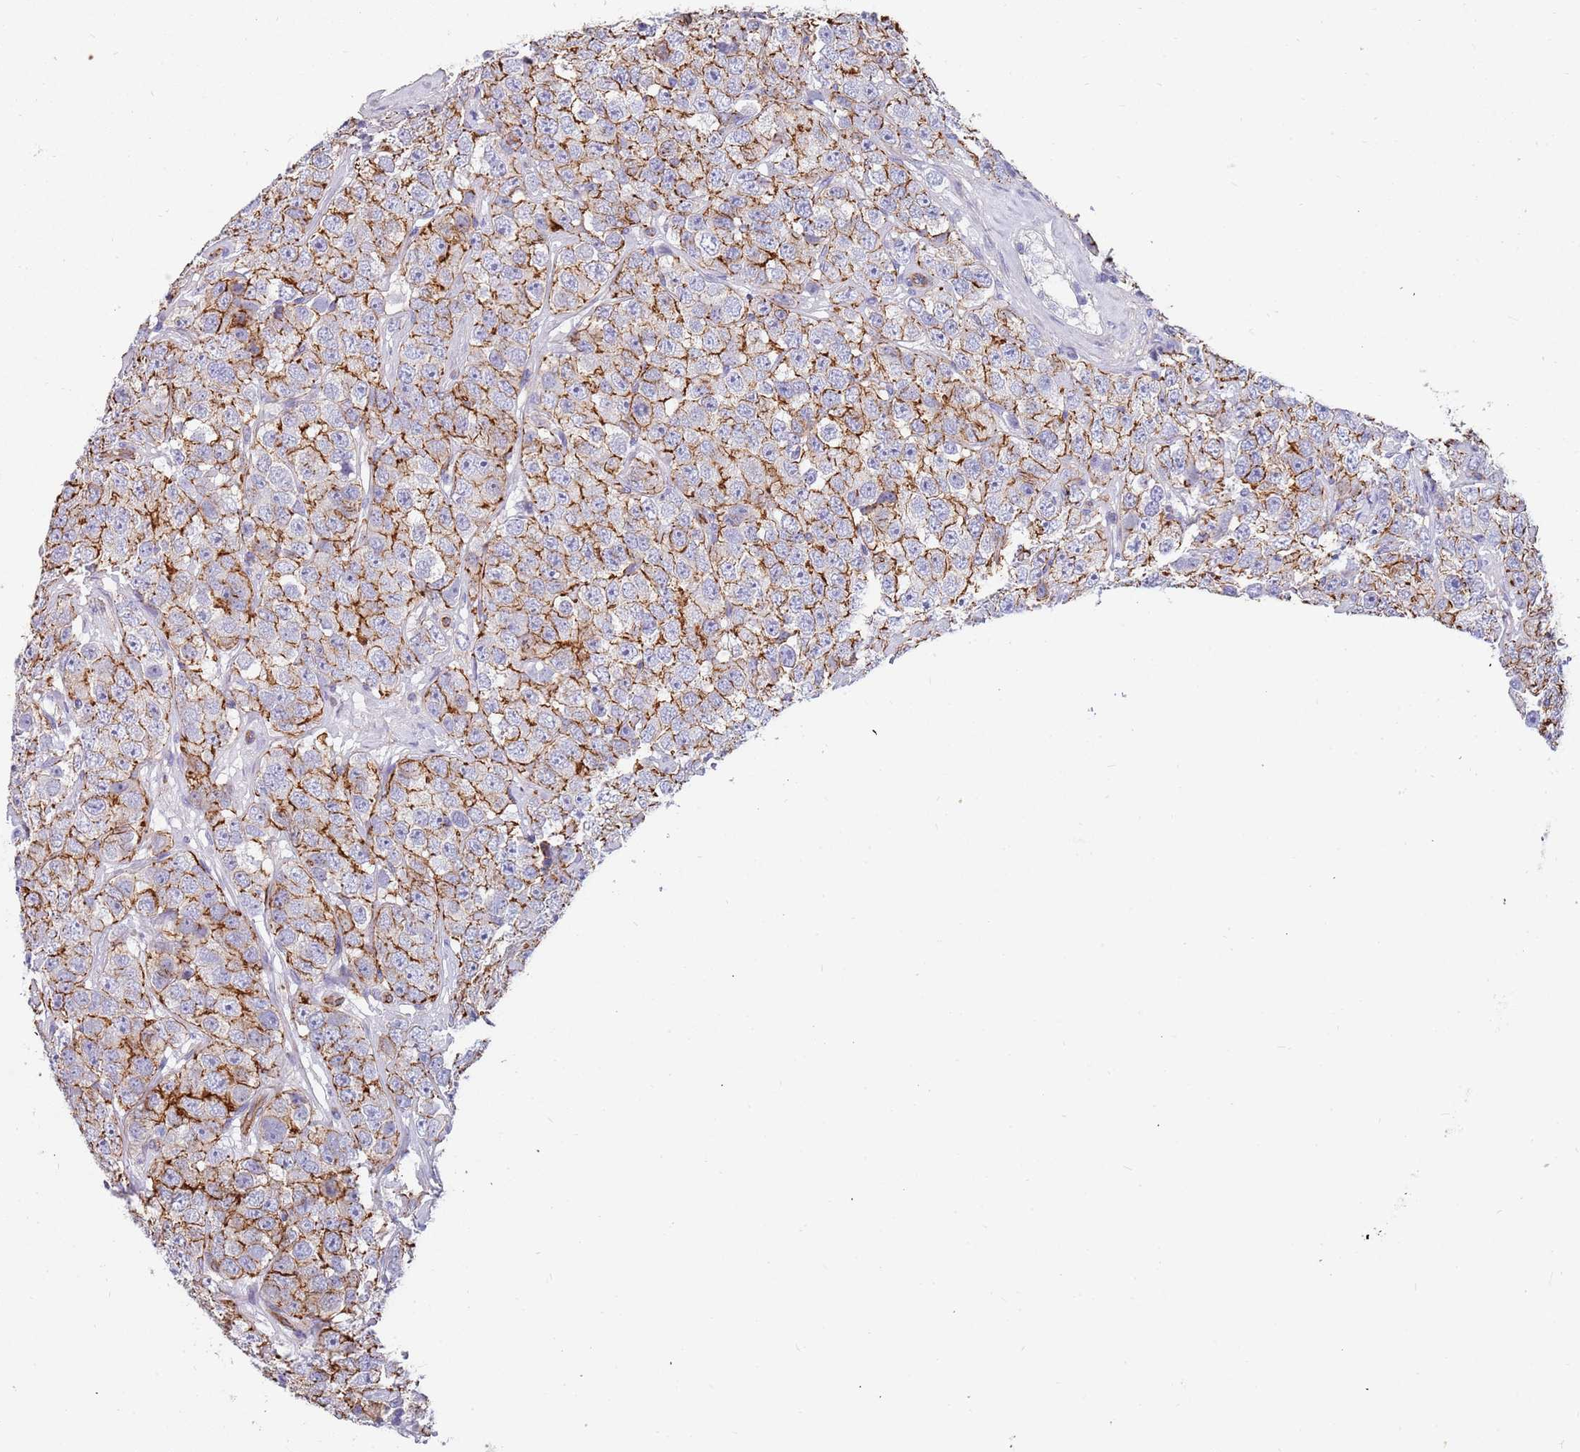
{"staining": {"intensity": "moderate", "quantity": ">75%", "location": "cytoplasmic/membranous"}, "tissue": "testis cancer", "cell_type": "Tumor cells", "image_type": "cancer", "snomed": [{"axis": "morphology", "description": "Seminoma, NOS"}, {"axis": "topography", "description": "Testis"}], "caption": "Testis cancer (seminoma) stained for a protein exhibits moderate cytoplasmic/membranous positivity in tumor cells.", "gene": "GFRAL", "patient": {"sex": "male", "age": 28}}